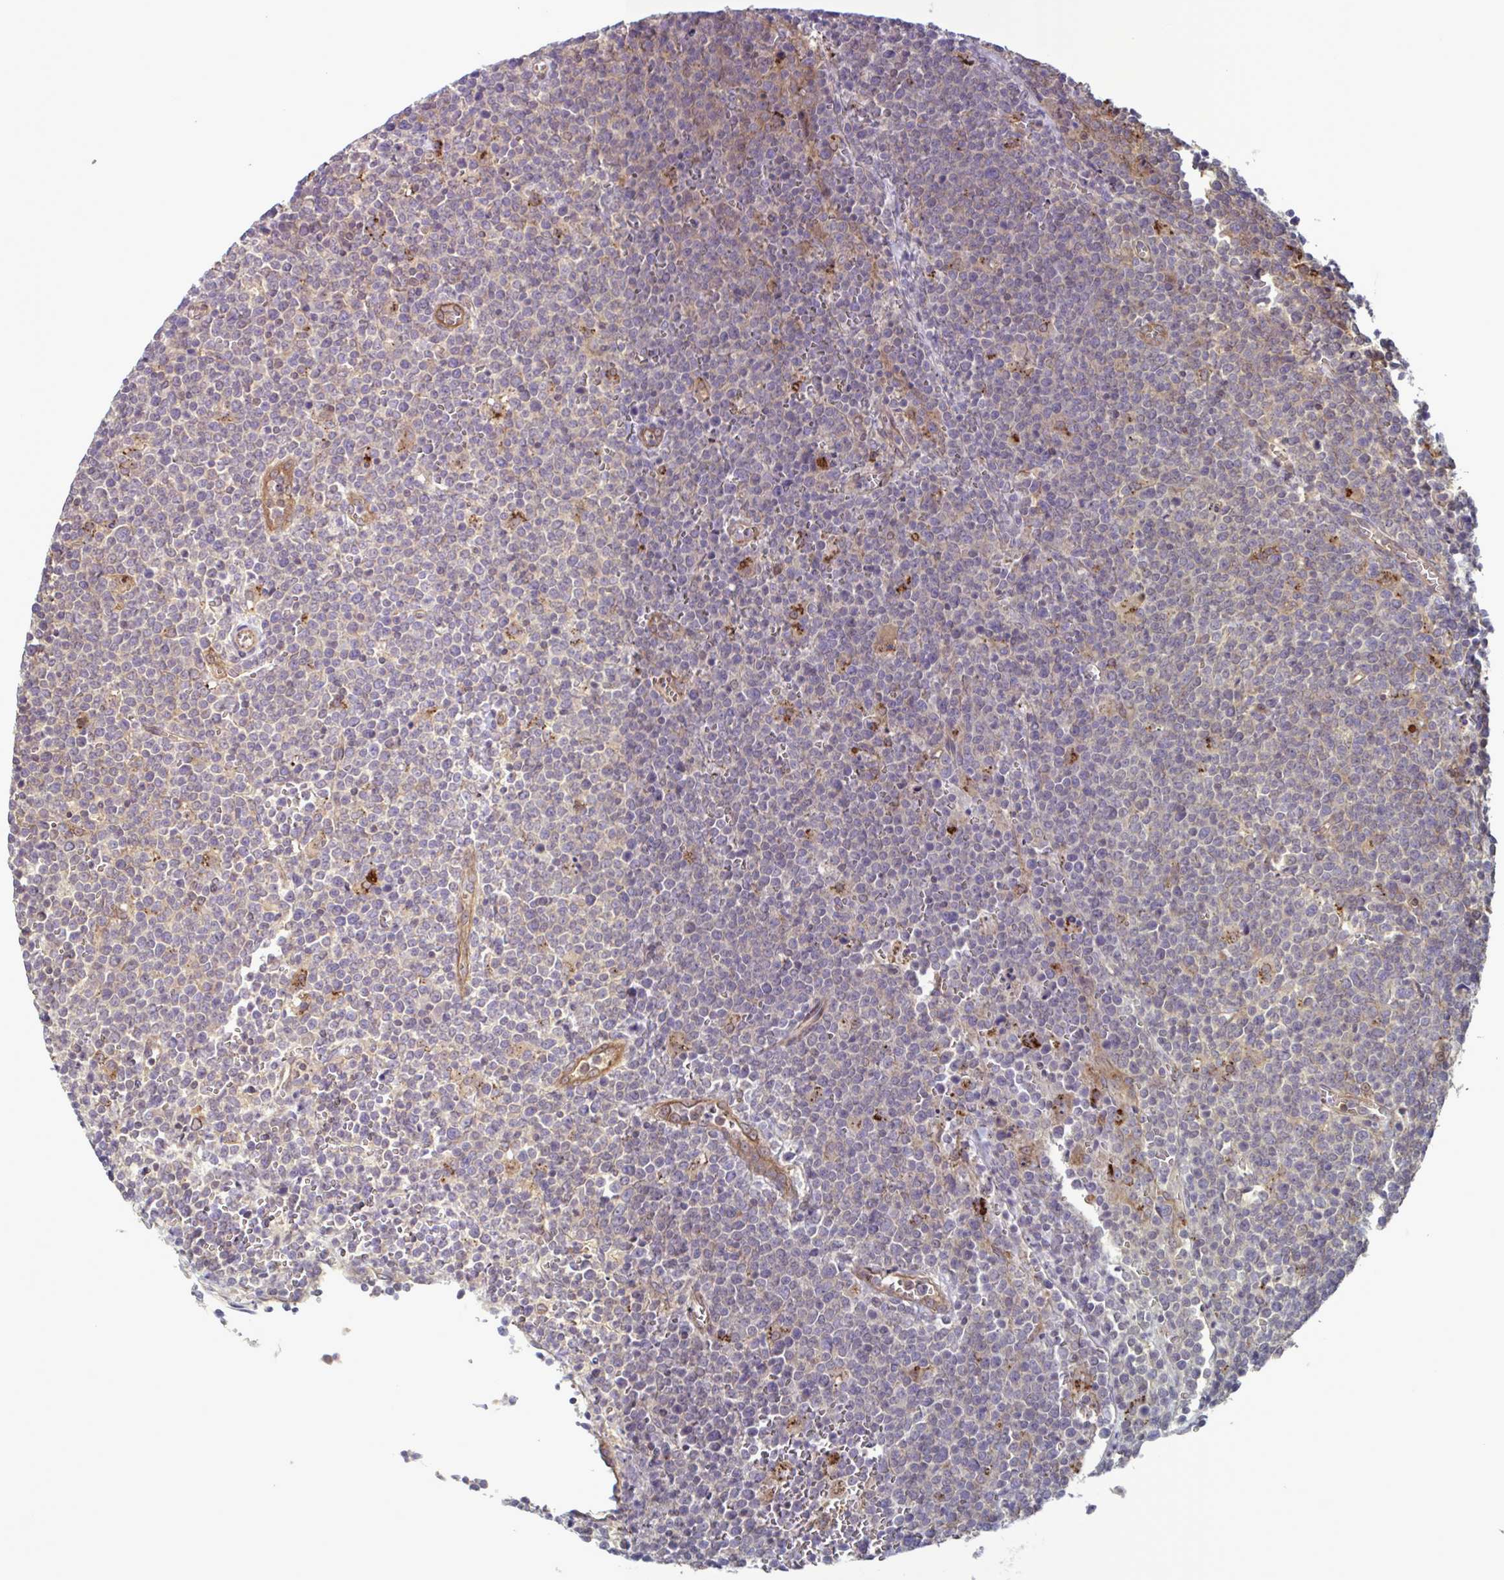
{"staining": {"intensity": "weak", "quantity": "25%-75%", "location": "cytoplasmic/membranous"}, "tissue": "lymphoma", "cell_type": "Tumor cells", "image_type": "cancer", "snomed": [{"axis": "morphology", "description": "Malignant lymphoma, non-Hodgkin's type, High grade"}, {"axis": "topography", "description": "Lymph node"}], "caption": "High-magnification brightfield microscopy of malignant lymphoma, non-Hodgkin's type (high-grade) stained with DAB (brown) and counterstained with hematoxylin (blue). tumor cells exhibit weak cytoplasmic/membranous staining is identified in about25%-75% of cells.", "gene": "GLTP", "patient": {"sex": "male", "age": 61}}